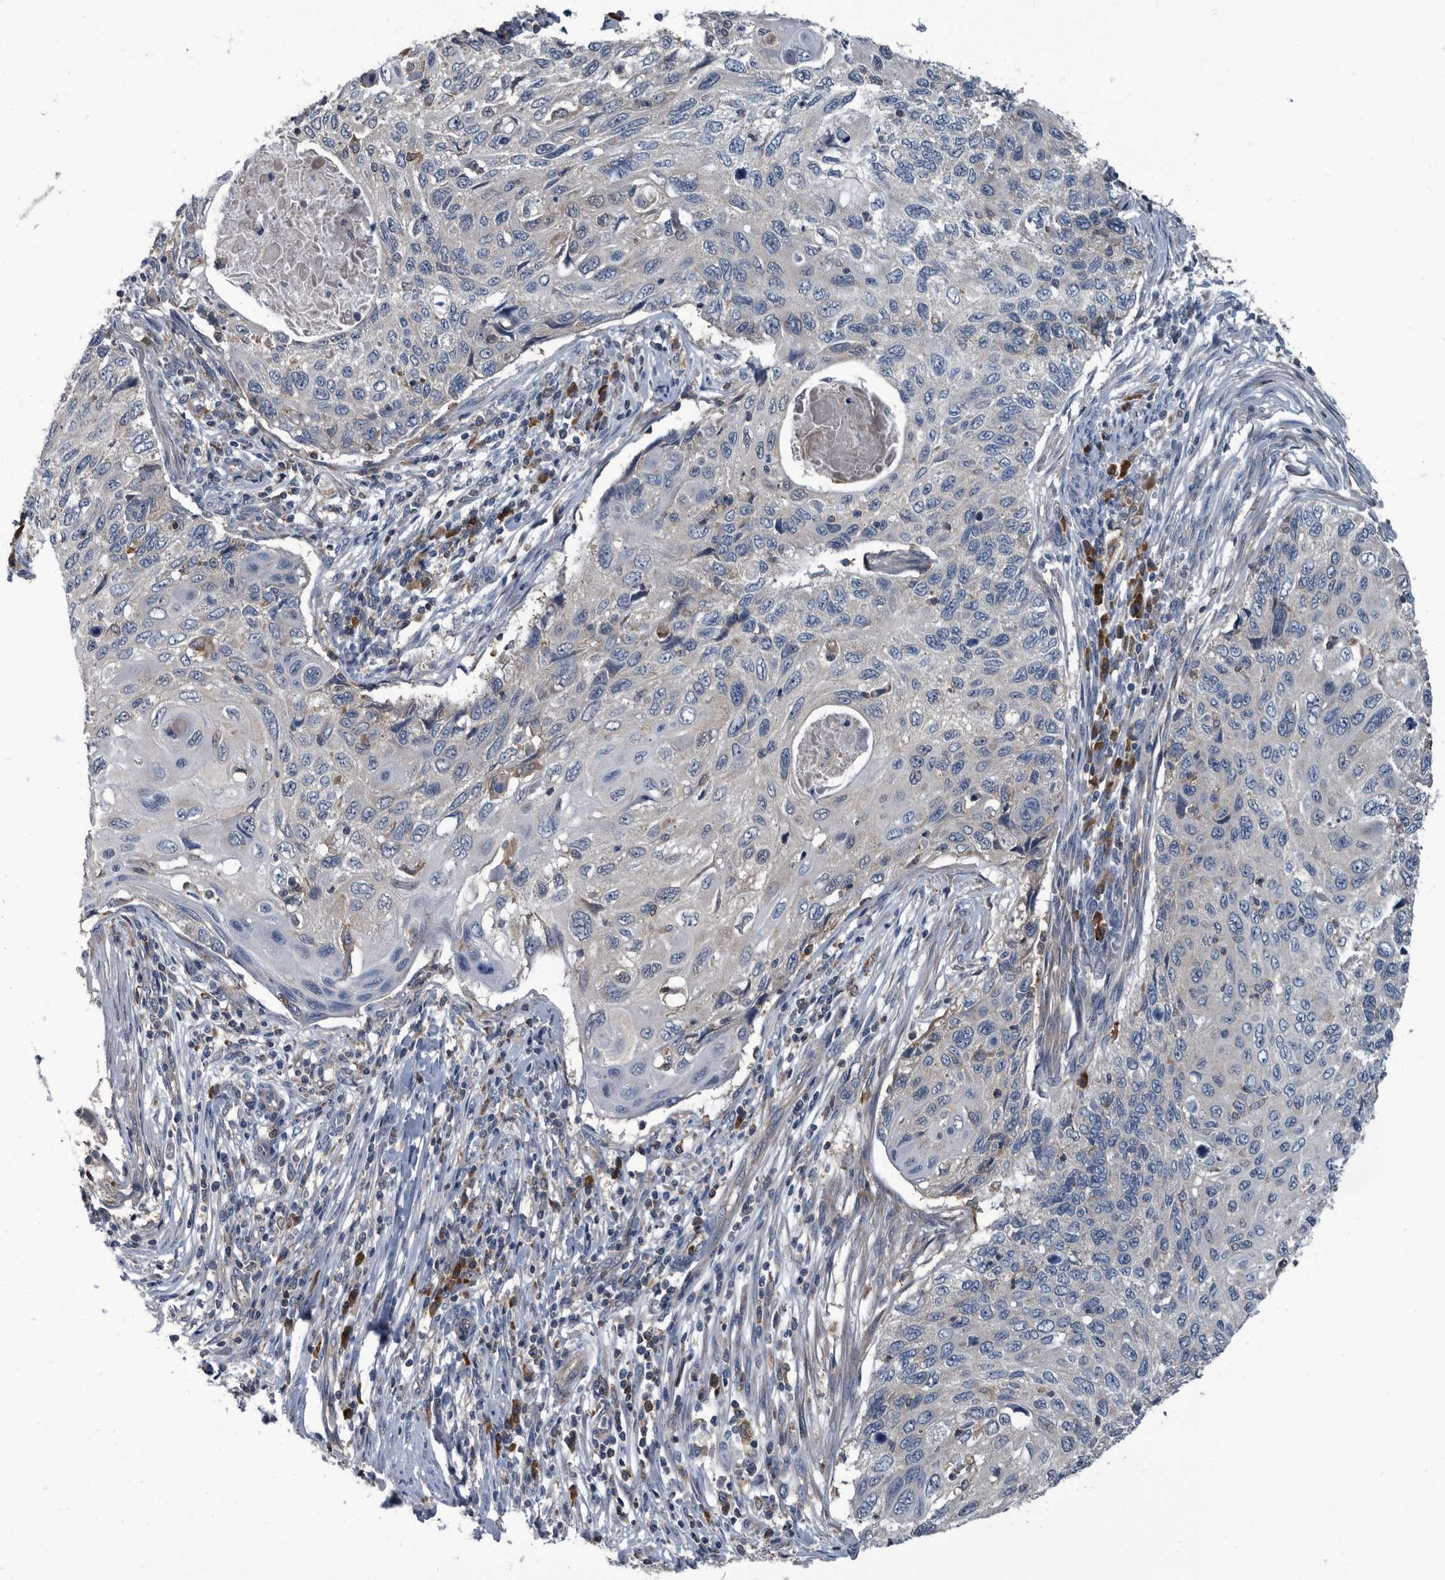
{"staining": {"intensity": "negative", "quantity": "none", "location": "none"}, "tissue": "cervical cancer", "cell_type": "Tumor cells", "image_type": "cancer", "snomed": [{"axis": "morphology", "description": "Squamous cell carcinoma, NOS"}, {"axis": "topography", "description": "Cervix"}], "caption": "Squamous cell carcinoma (cervical) was stained to show a protein in brown. There is no significant expression in tumor cells.", "gene": "CDV3", "patient": {"sex": "female", "age": 70}}